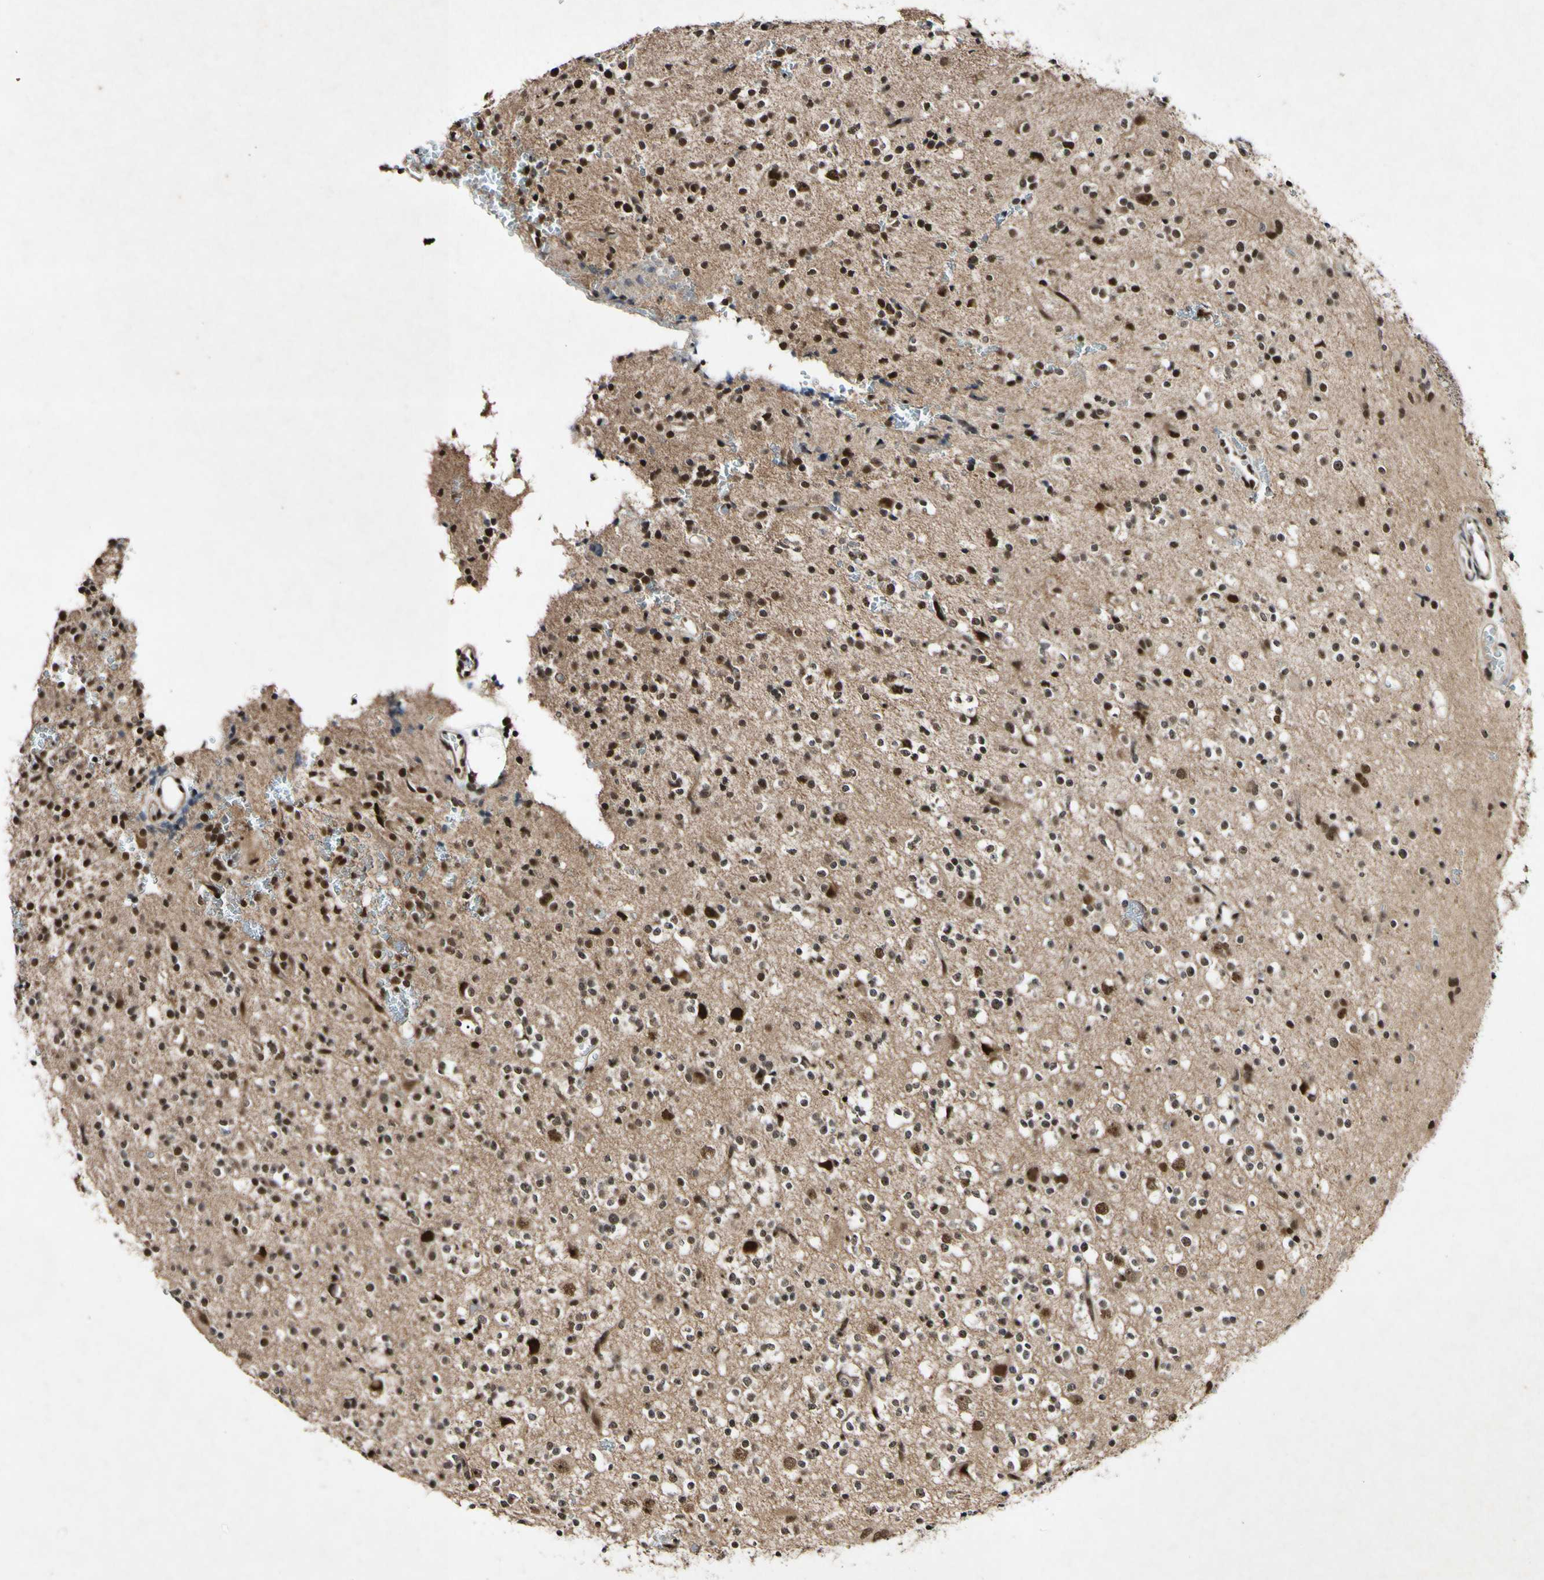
{"staining": {"intensity": "strong", "quantity": "<25%", "location": "nuclear"}, "tissue": "glioma", "cell_type": "Tumor cells", "image_type": "cancer", "snomed": [{"axis": "morphology", "description": "Glioma, malignant, High grade"}, {"axis": "topography", "description": "Brain"}], "caption": "Immunohistochemistry histopathology image of neoplastic tissue: malignant glioma (high-grade) stained using immunohistochemistry (IHC) exhibits medium levels of strong protein expression localized specifically in the nuclear of tumor cells, appearing as a nuclear brown color.", "gene": "POLR2F", "patient": {"sex": "male", "age": 47}}